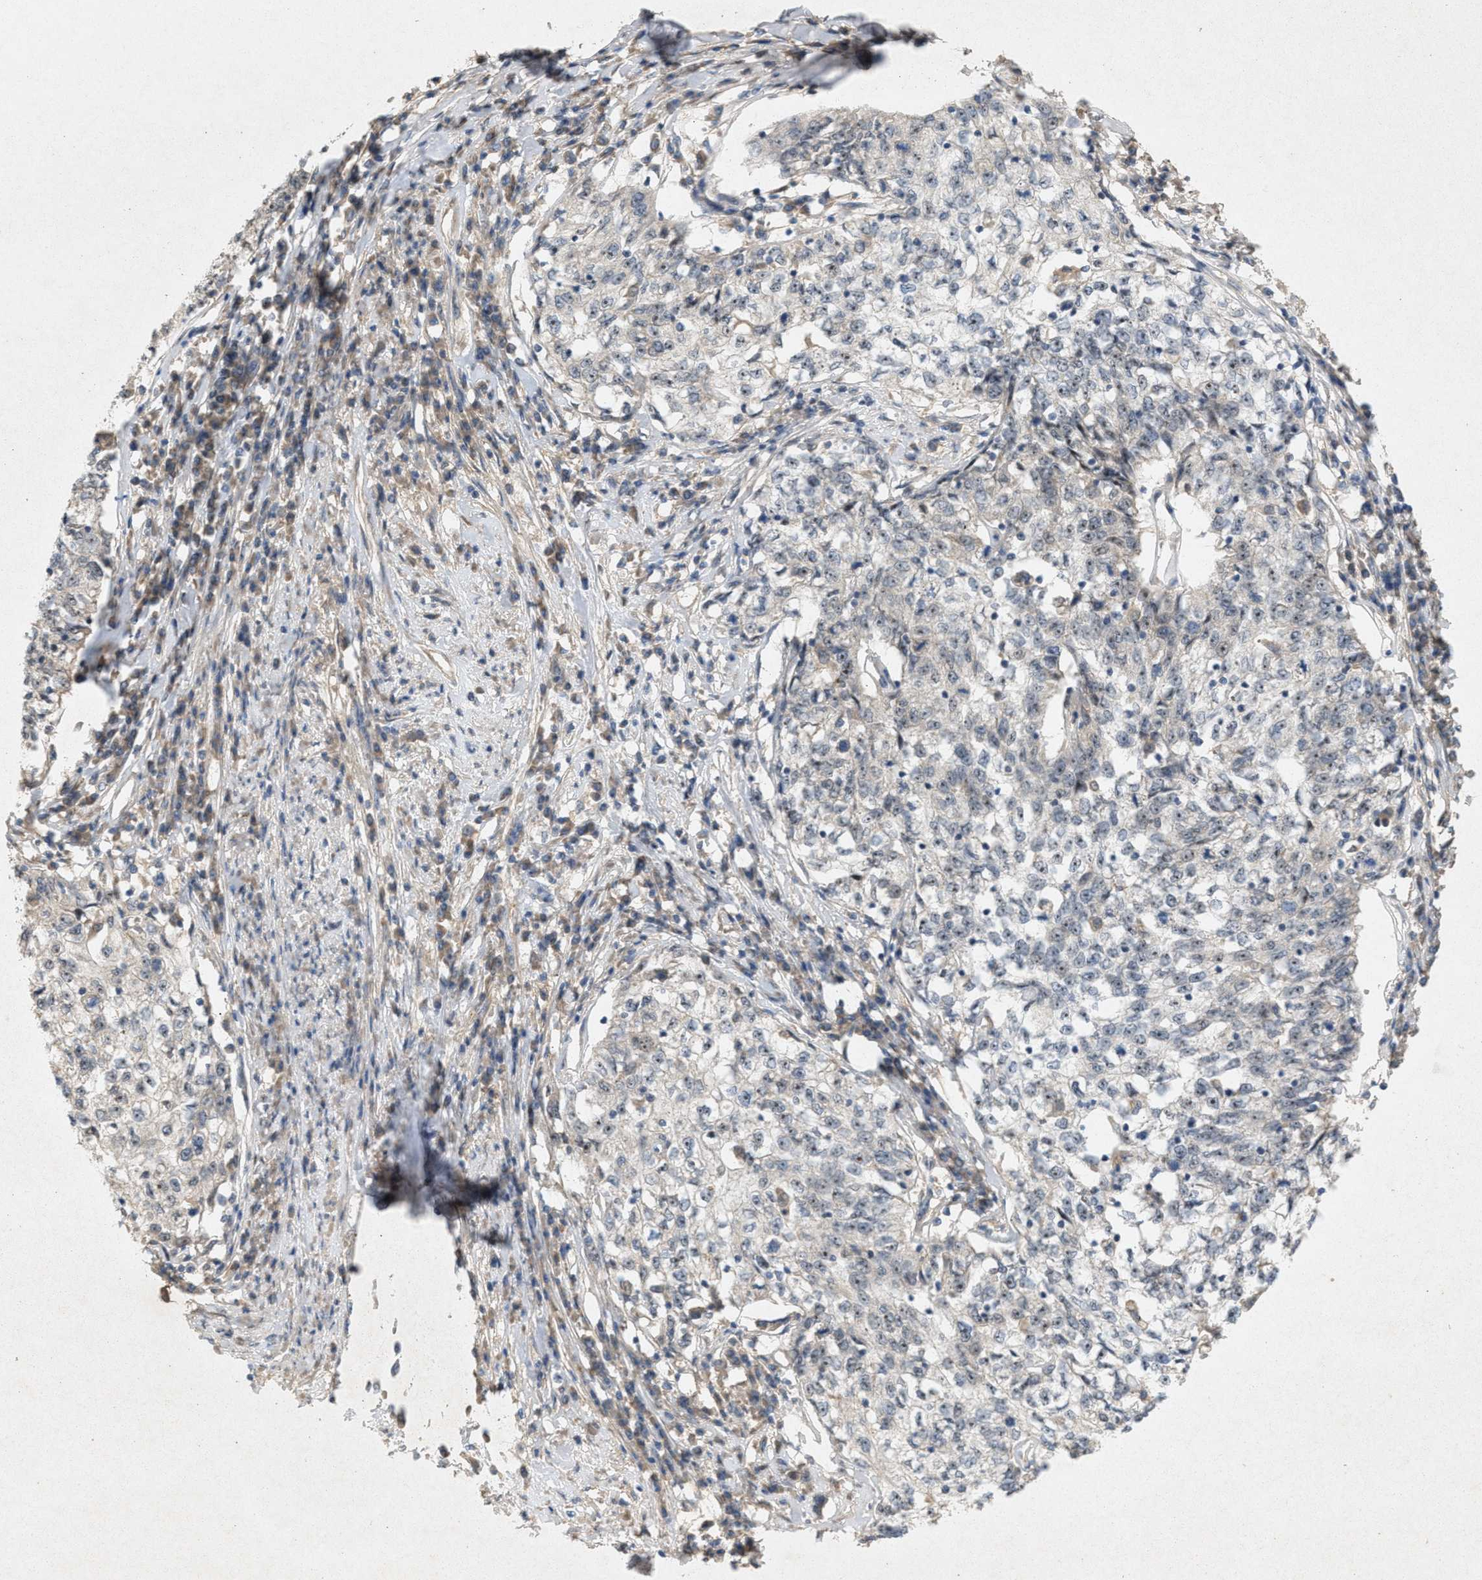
{"staining": {"intensity": "negative", "quantity": "none", "location": "none"}, "tissue": "cervical cancer", "cell_type": "Tumor cells", "image_type": "cancer", "snomed": [{"axis": "morphology", "description": "Squamous cell carcinoma, NOS"}, {"axis": "topography", "description": "Cervix"}], "caption": "Immunohistochemistry of human cervical cancer shows no expression in tumor cells.", "gene": "DCAF7", "patient": {"sex": "female", "age": 57}}